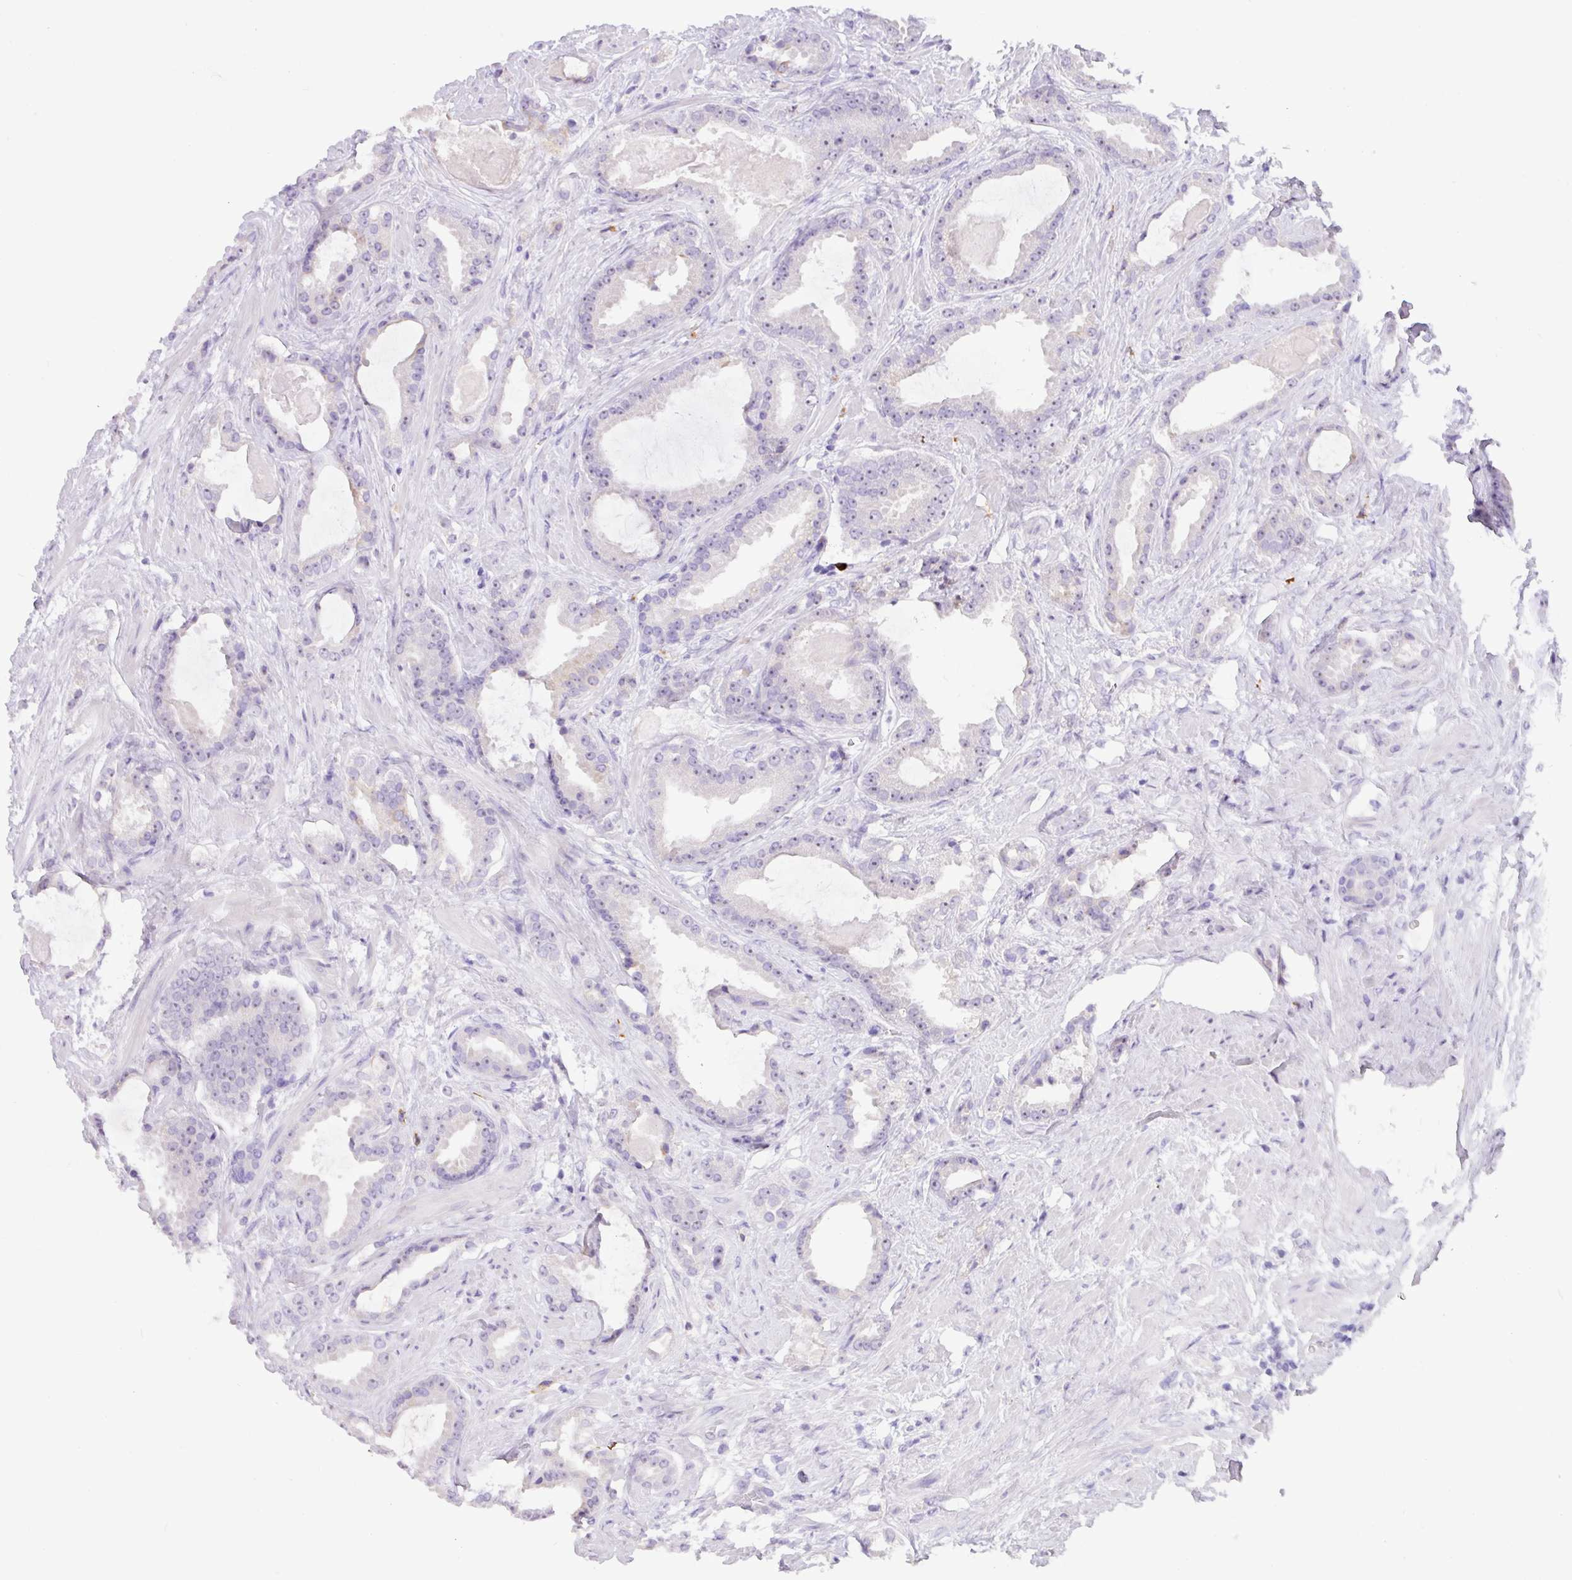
{"staining": {"intensity": "negative", "quantity": "none", "location": "none"}, "tissue": "prostate cancer", "cell_type": "Tumor cells", "image_type": "cancer", "snomed": [{"axis": "morphology", "description": "Adenocarcinoma, Low grade"}, {"axis": "topography", "description": "Prostate"}], "caption": "Tumor cells show no significant protein positivity in prostate cancer (adenocarcinoma (low-grade)).", "gene": "MRM2", "patient": {"sex": "male", "age": 62}}